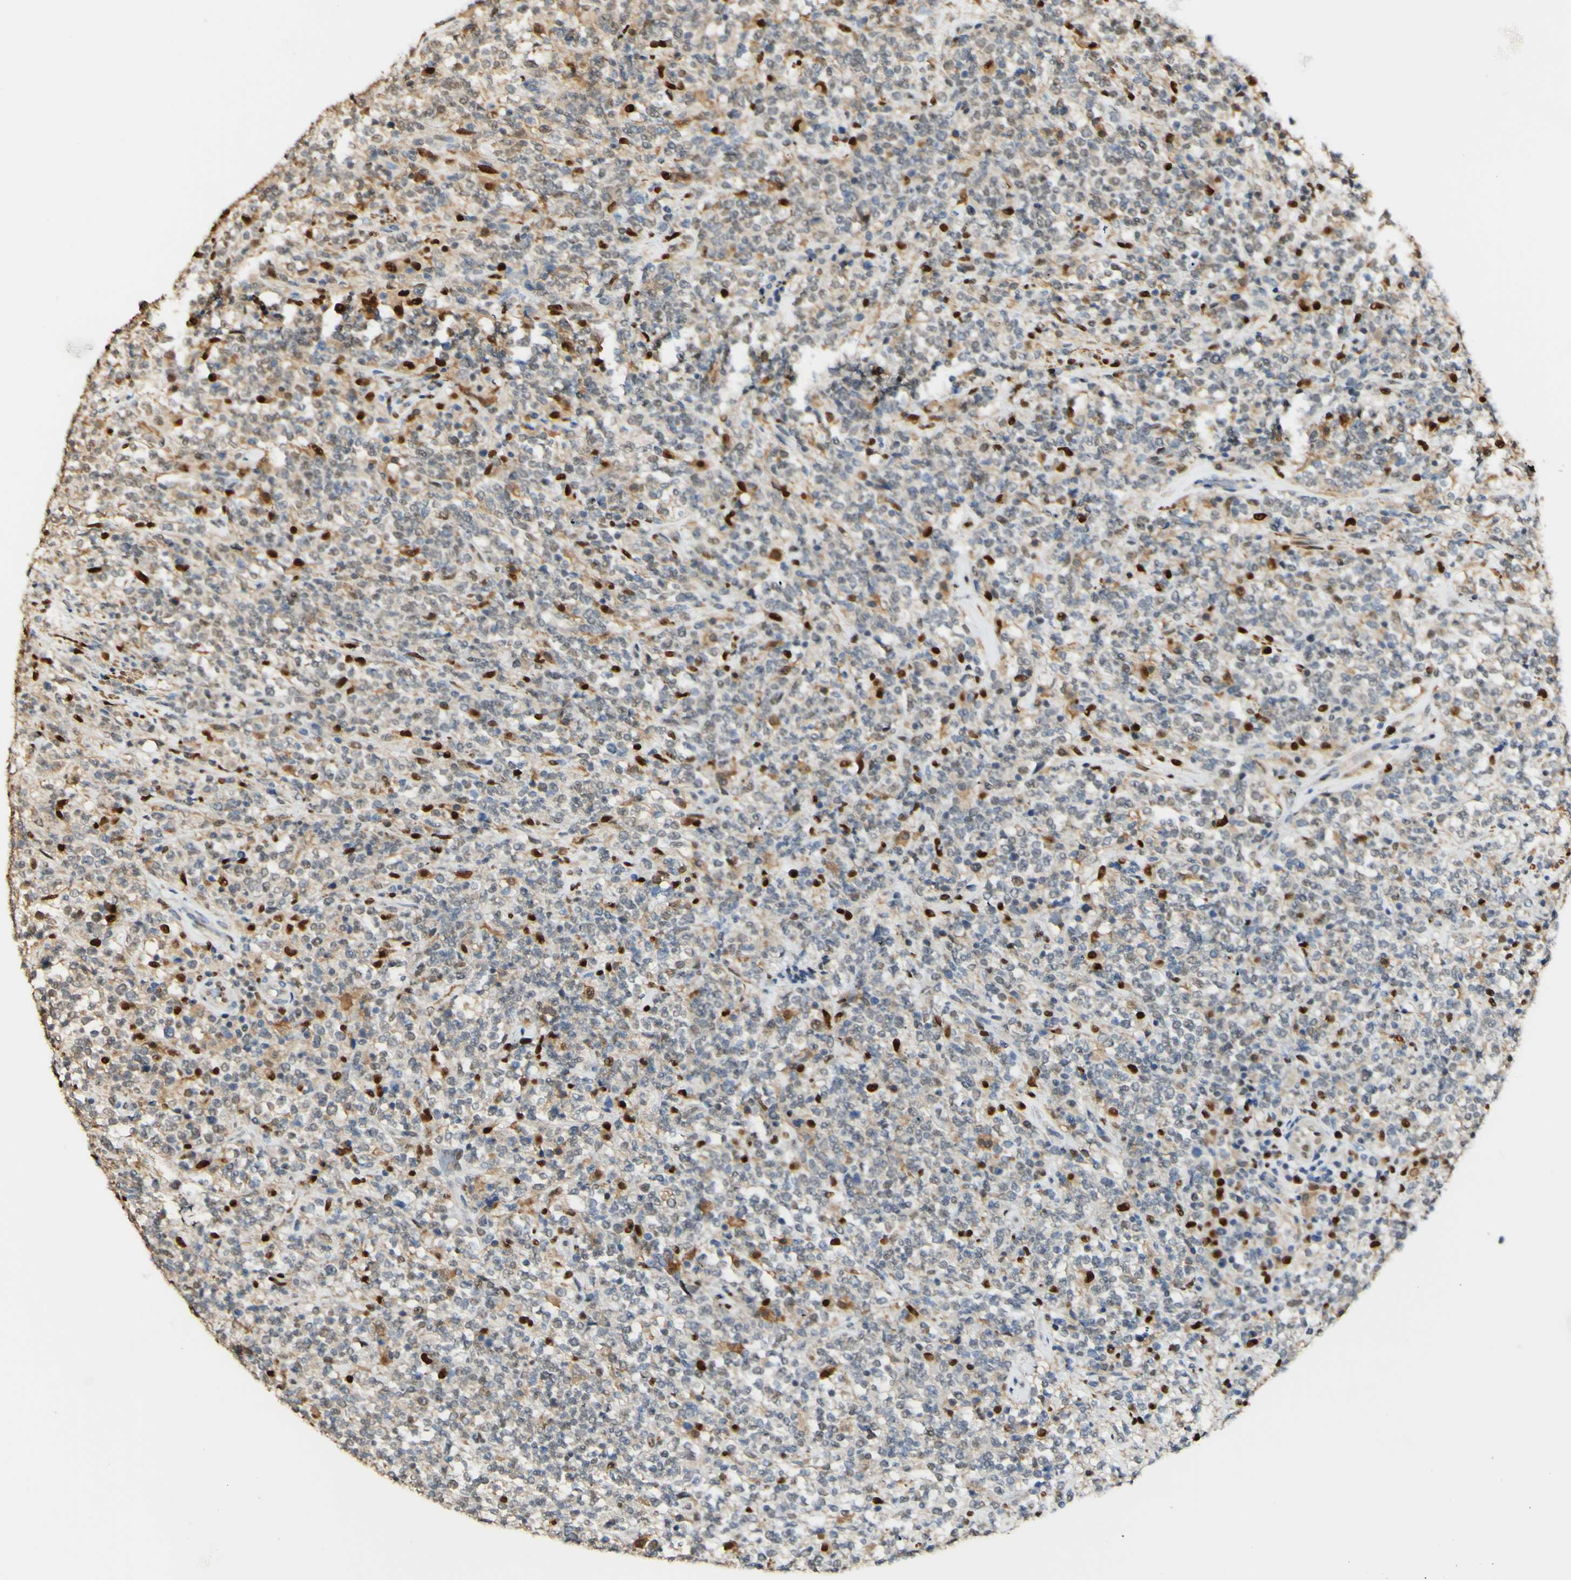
{"staining": {"intensity": "strong", "quantity": "<25%", "location": "cytoplasmic/membranous,nuclear"}, "tissue": "lymphoma", "cell_type": "Tumor cells", "image_type": "cancer", "snomed": [{"axis": "morphology", "description": "Malignant lymphoma, non-Hodgkin's type, High grade"}, {"axis": "topography", "description": "Soft tissue"}], "caption": "The photomicrograph displays staining of malignant lymphoma, non-Hodgkin's type (high-grade), revealing strong cytoplasmic/membranous and nuclear protein positivity (brown color) within tumor cells.", "gene": "MAP3K4", "patient": {"sex": "male", "age": 18}}